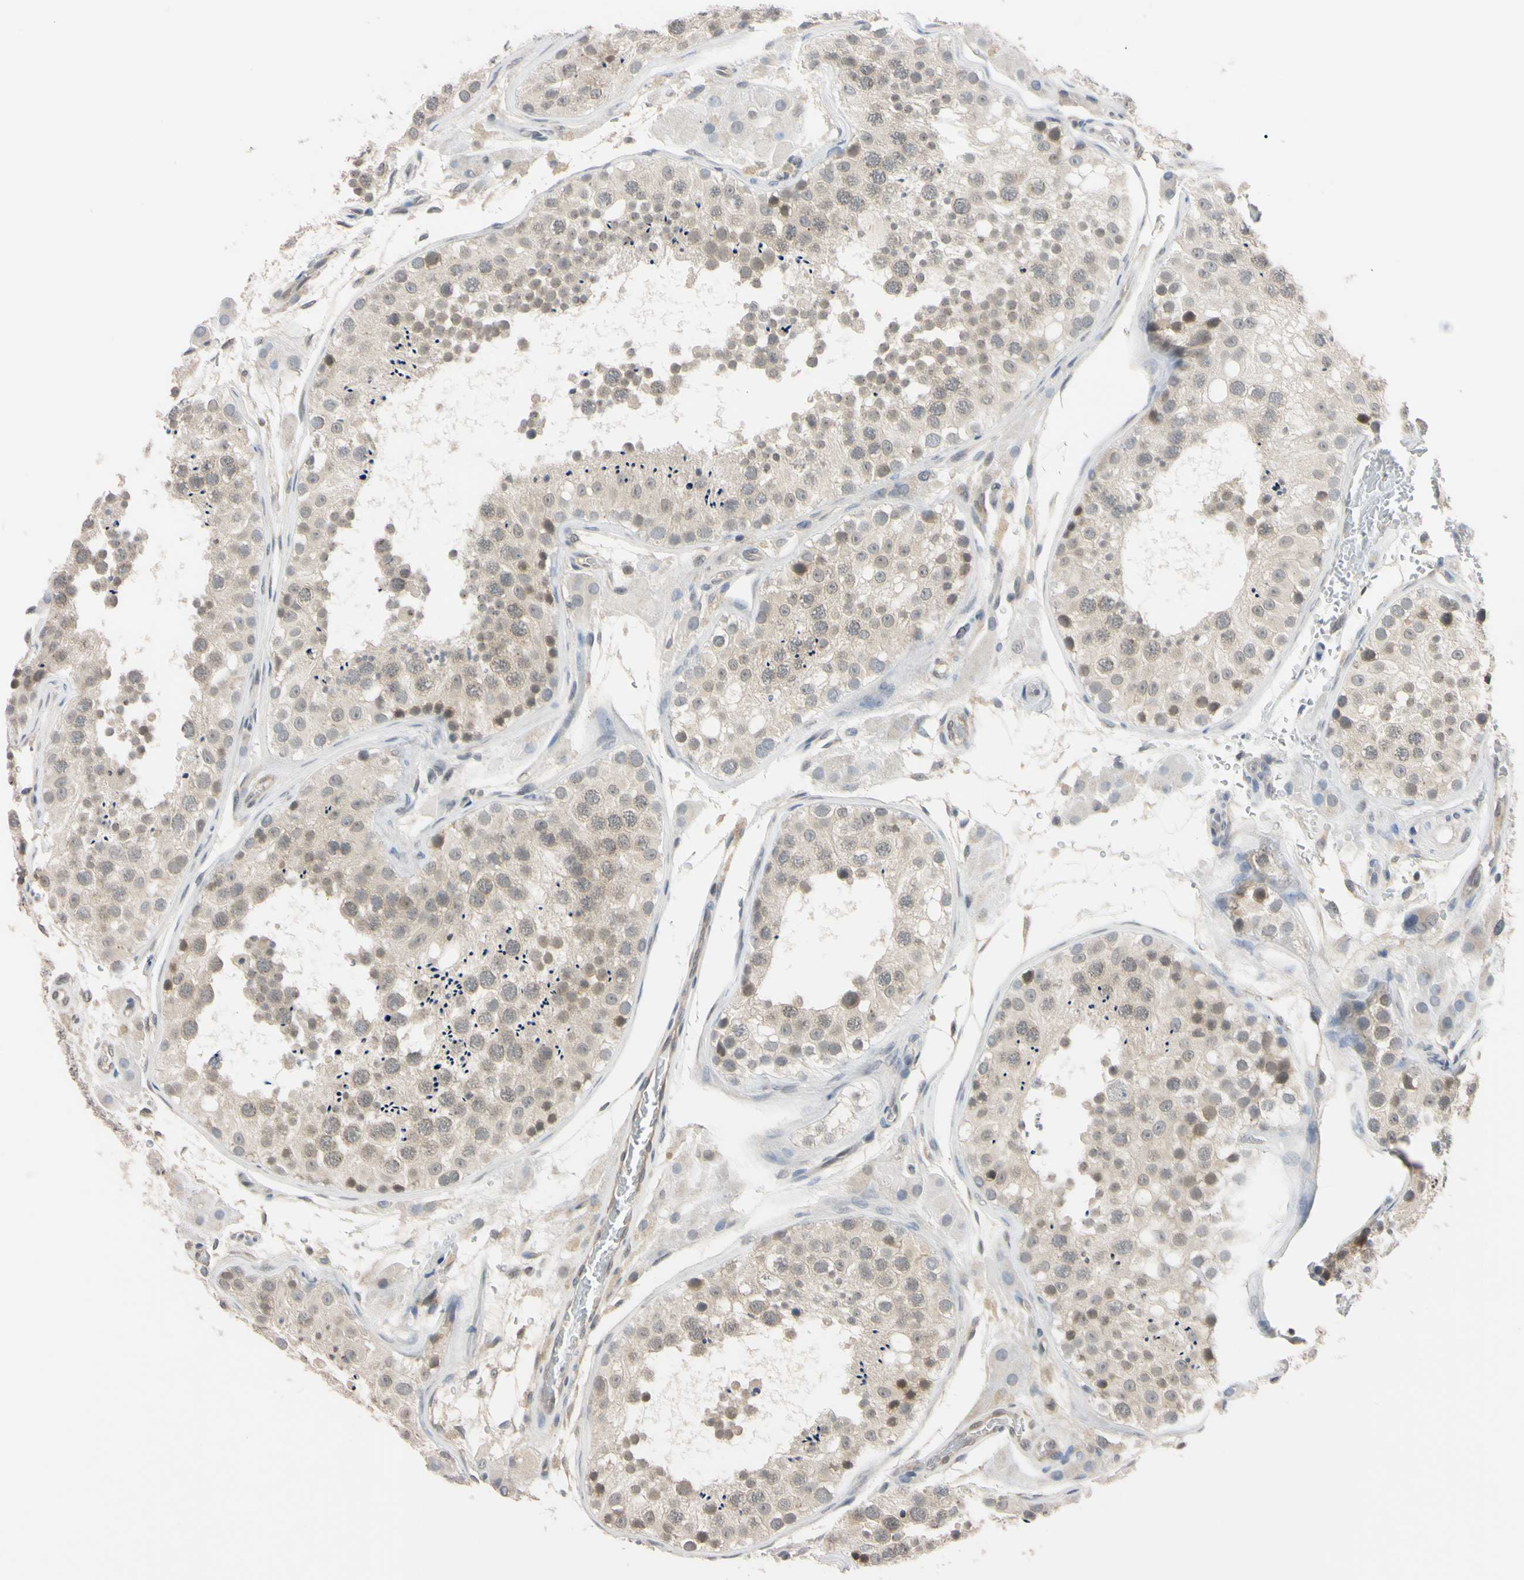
{"staining": {"intensity": "weak", "quantity": "25%-75%", "location": "cytoplasmic/membranous,nuclear"}, "tissue": "testis", "cell_type": "Cells in seminiferous ducts", "image_type": "normal", "snomed": [{"axis": "morphology", "description": "Normal tissue, NOS"}, {"axis": "topography", "description": "Testis"}], "caption": "Cells in seminiferous ducts display low levels of weak cytoplasmic/membranous,nuclear positivity in approximately 25%-75% of cells in unremarkable human testis. The protein of interest is shown in brown color, while the nuclei are stained blue.", "gene": "UBE2I", "patient": {"sex": "male", "age": 26}}